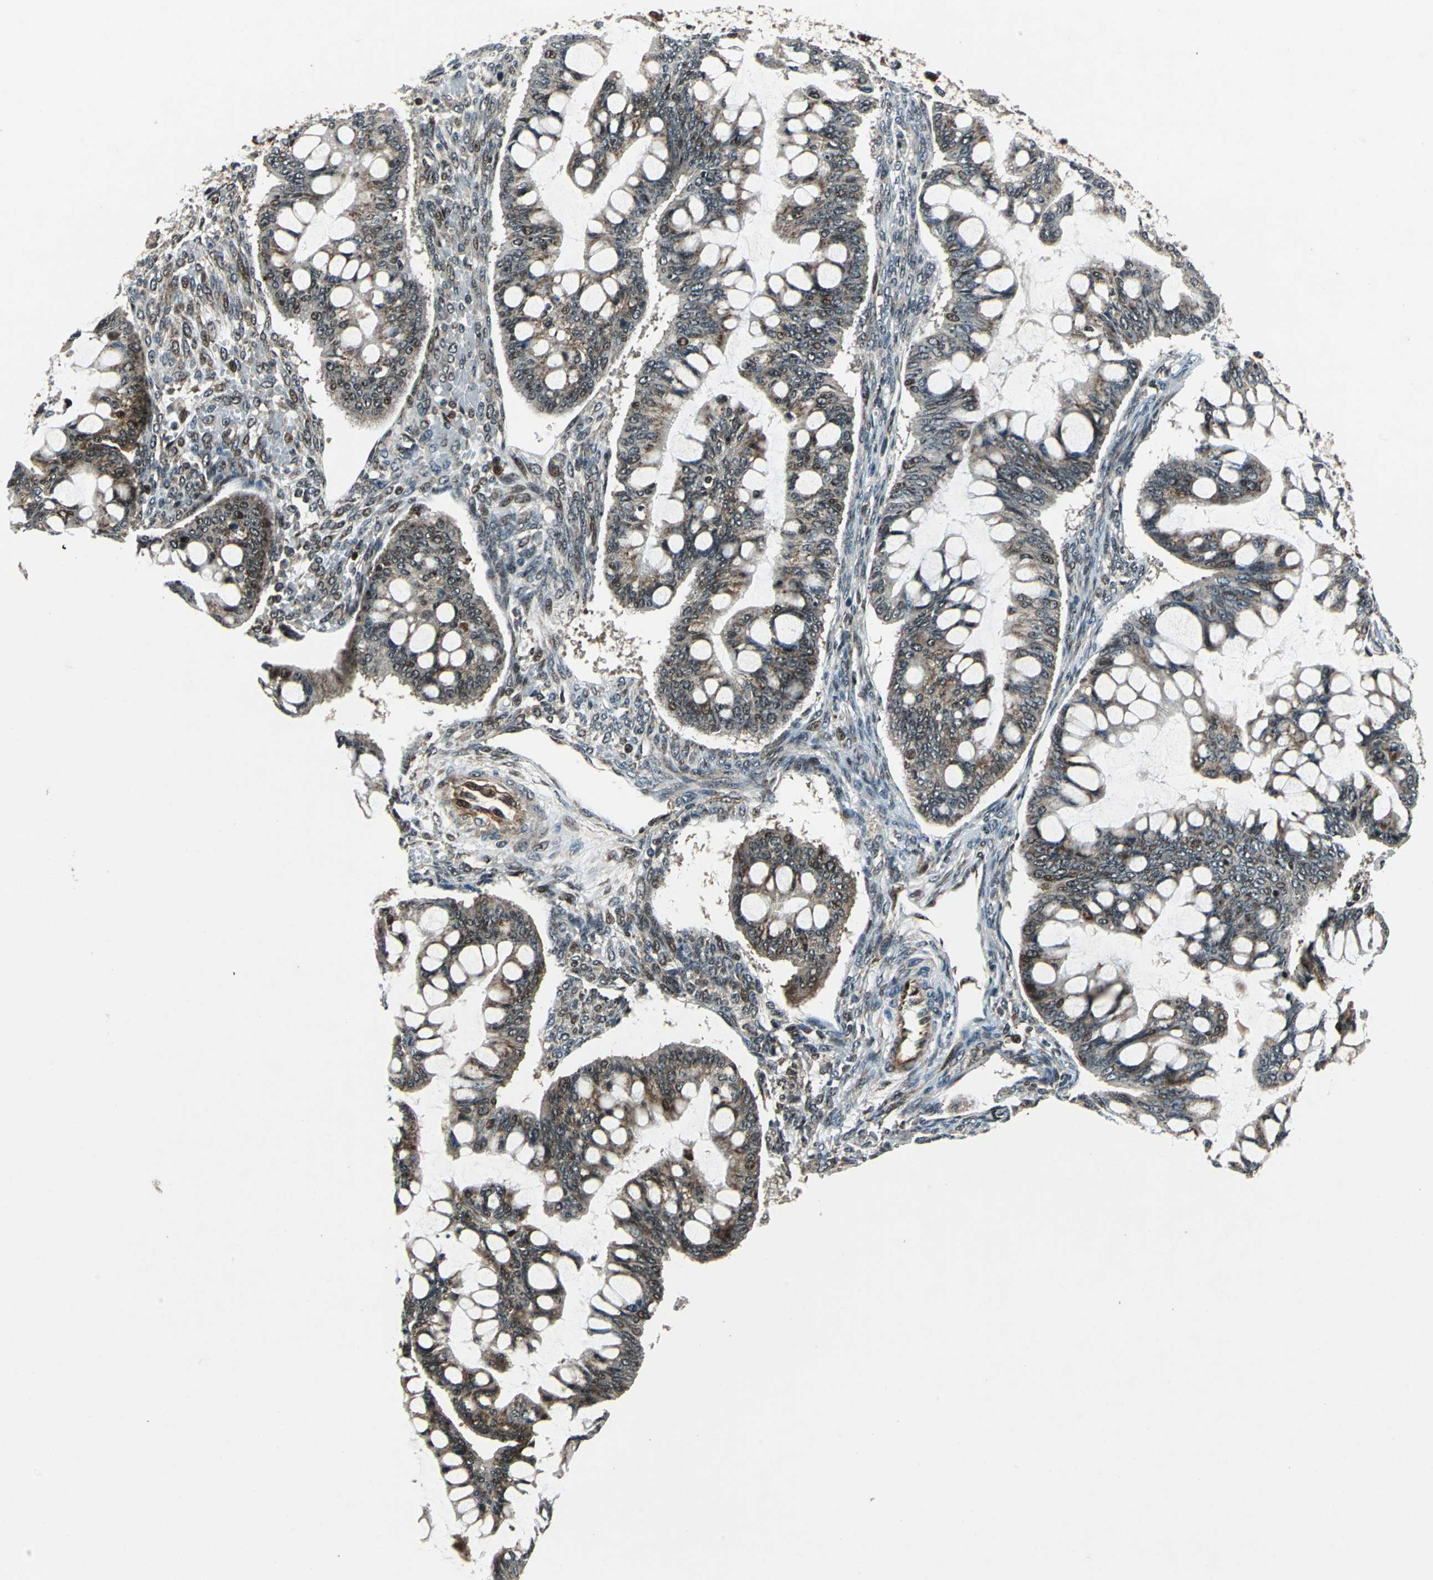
{"staining": {"intensity": "moderate", "quantity": "<25%", "location": "cytoplasmic/membranous,nuclear"}, "tissue": "ovarian cancer", "cell_type": "Tumor cells", "image_type": "cancer", "snomed": [{"axis": "morphology", "description": "Cystadenocarcinoma, mucinous, NOS"}, {"axis": "topography", "description": "Ovary"}], "caption": "A low amount of moderate cytoplasmic/membranous and nuclear staining is identified in about <25% of tumor cells in ovarian mucinous cystadenocarcinoma tissue.", "gene": "AATF", "patient": {"sex": "female", "age": 73}}